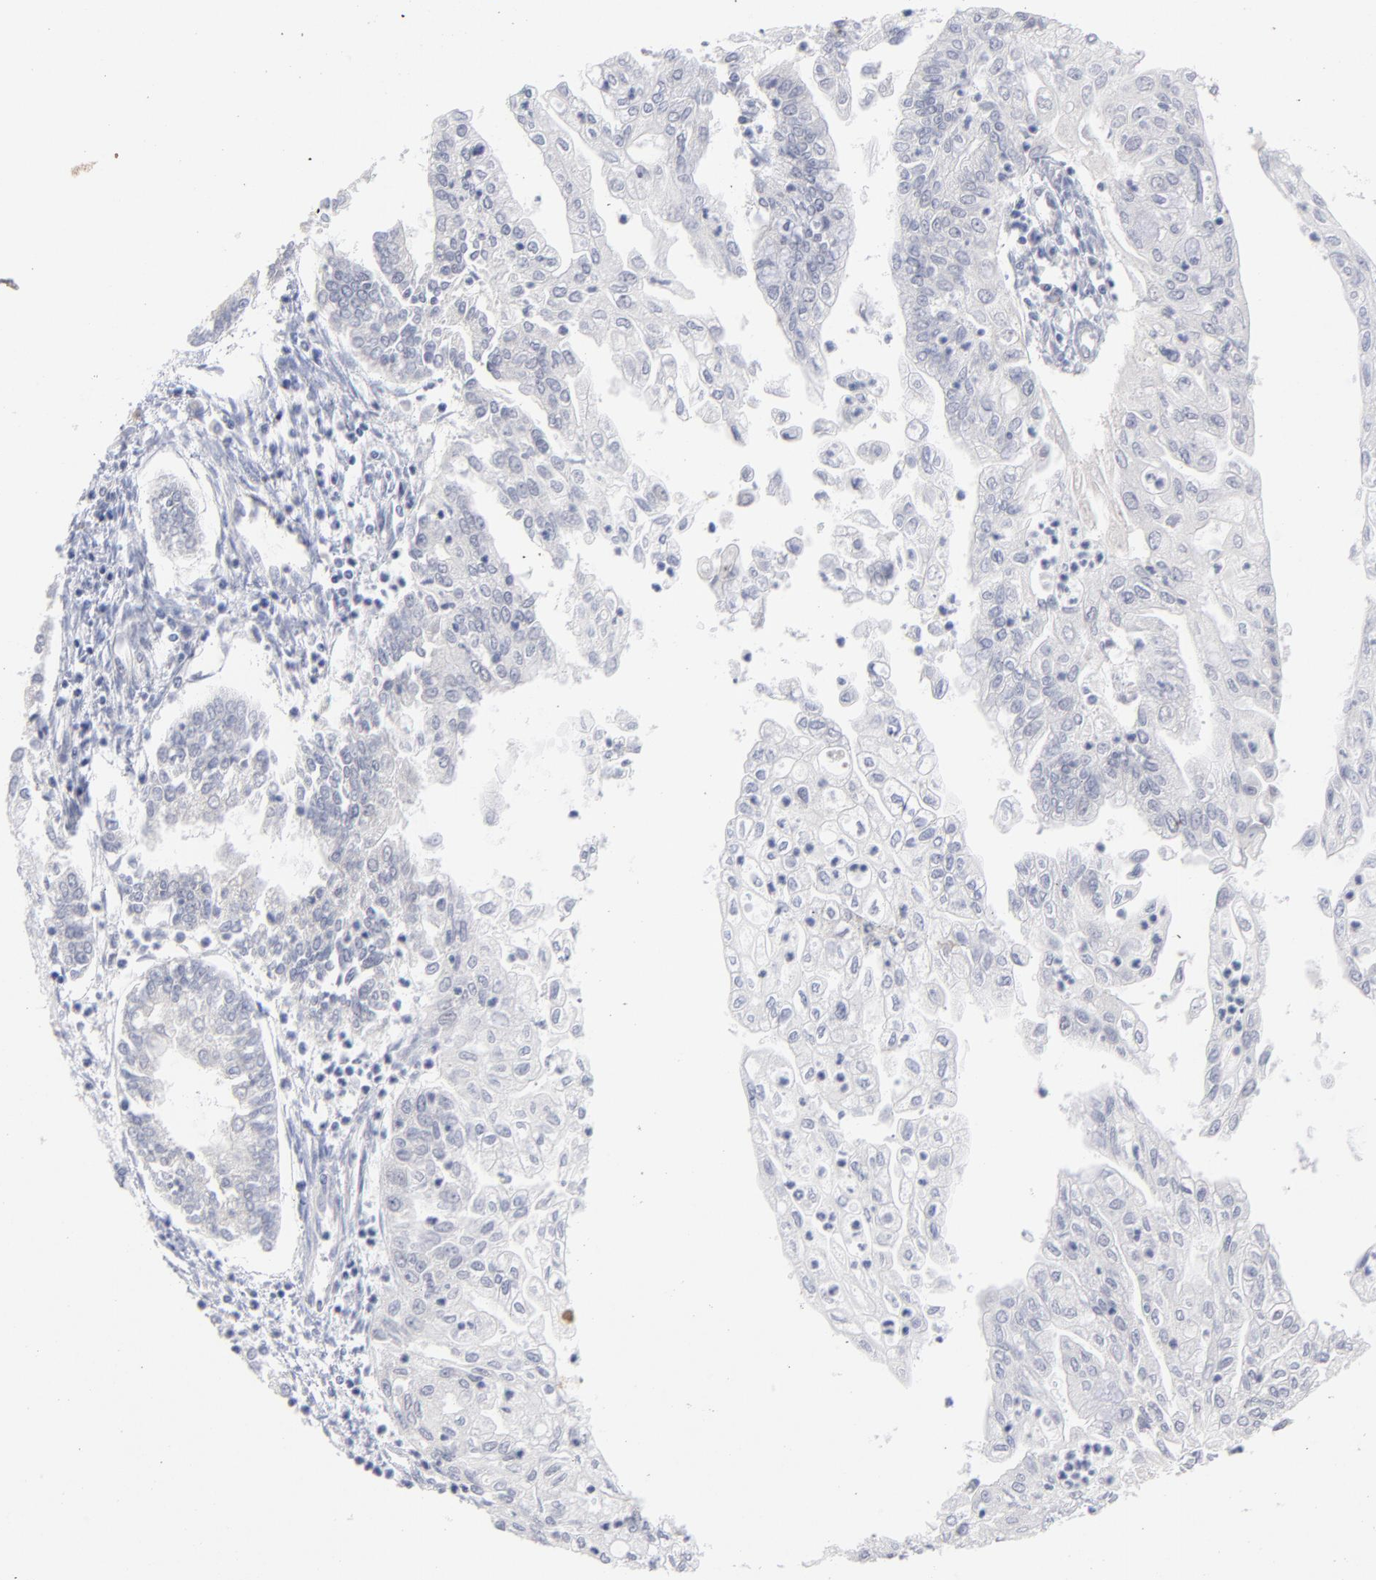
{"staining": {"intensity": "negative", "quantity": "none", "location": "none"}, "tissue": "endometrial cancer", "cell_type": "Tumor cells", "image_type": "cancer", "snomed": [{"axis": "morphology", "description": "Adenocarcinoma, NOS"}, {"axis": "topography", "description": "Endometrium"}], "caption": "Human endometrial cancer (adenocarcinoma) stained for a protein using immunohistochemistry exhibits no staining in tumor cells.", "gene": "RPS24", "patient": {"sex": "female", "age": 75}}